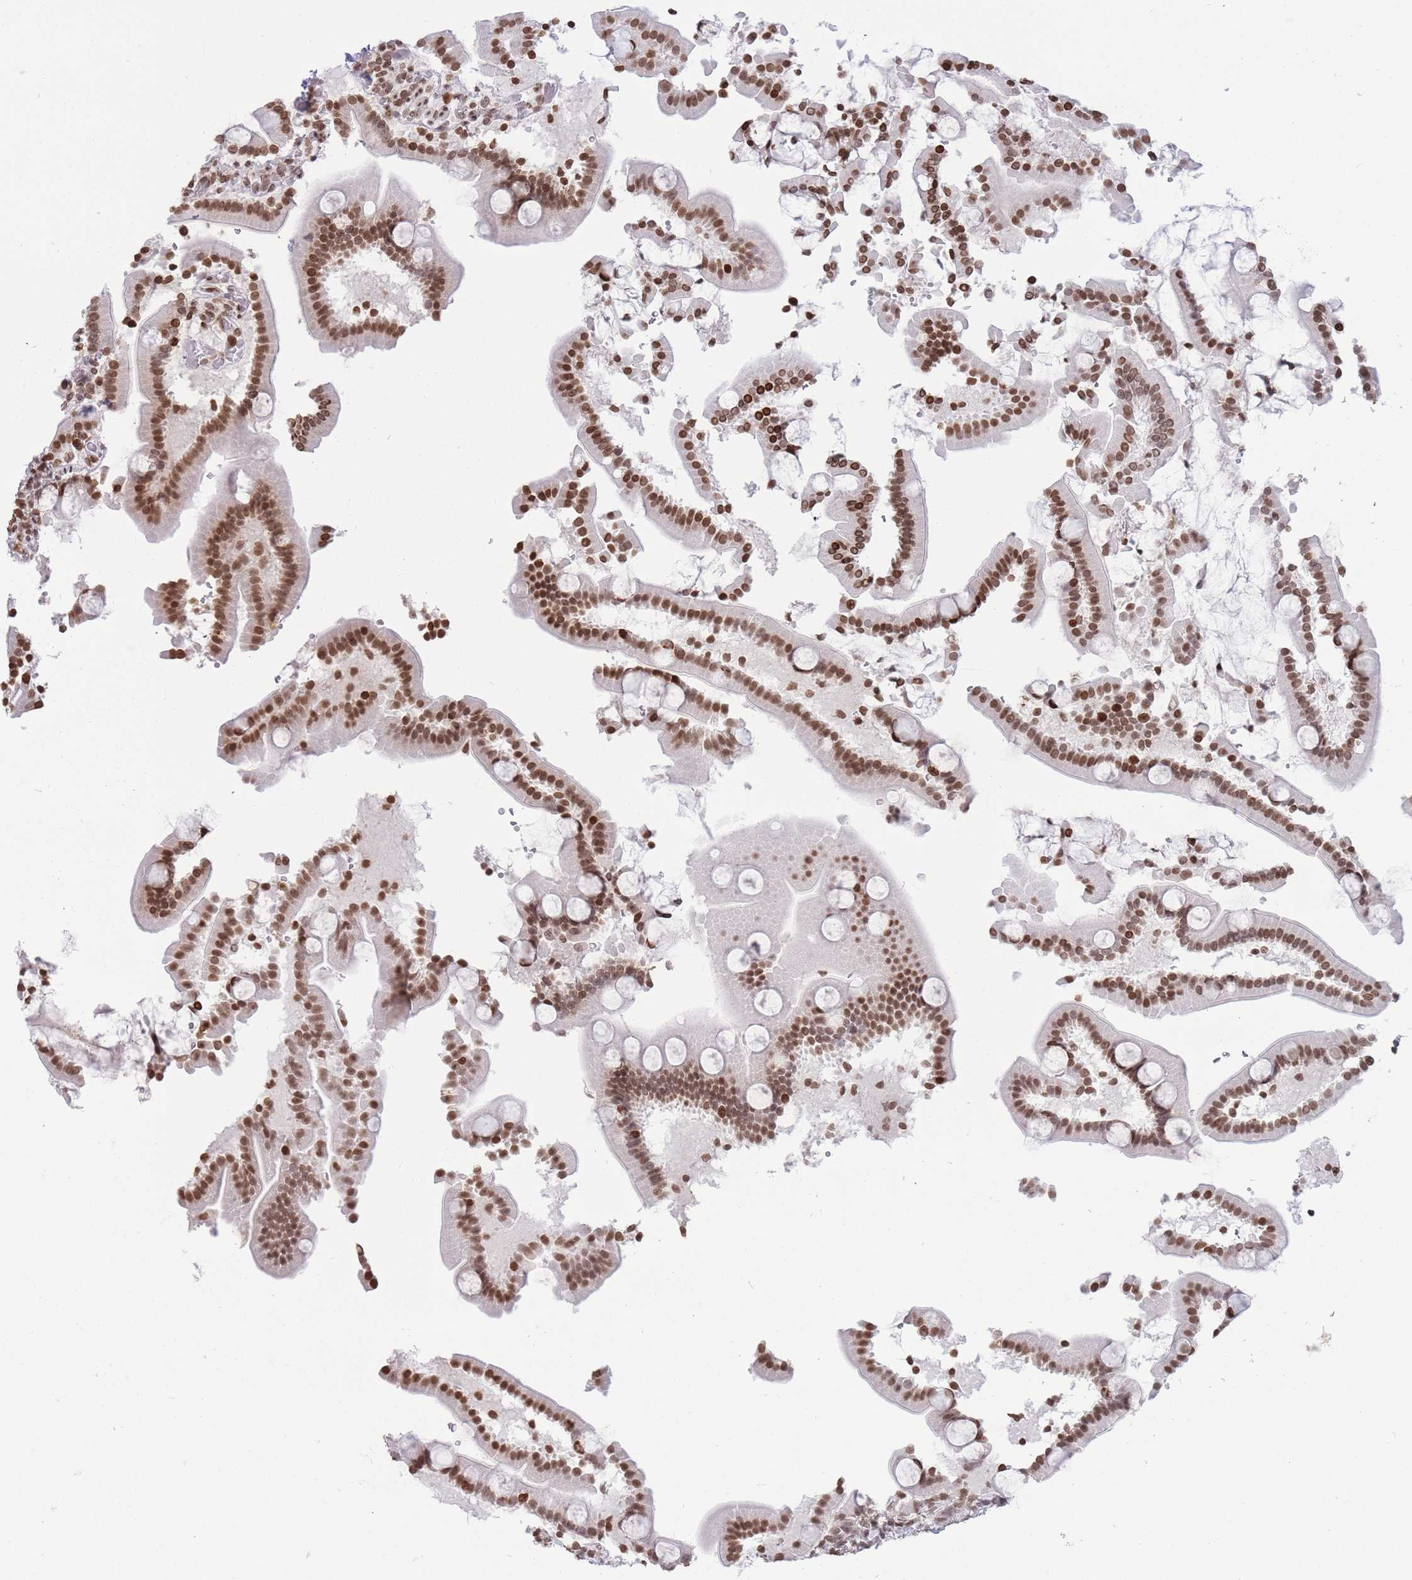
{"staining": {"intensity": "moderate", "quantity": ">75%", "location": "nuclear"}, "tissue": "duodenum", "cell_type": "Glandular cells", "image_type": "normal", "snomed": [{"axis": "morphology", "description": "Normal tissue, NOS"}, {"axis": "topography", "description": "Duodenum"}], "caption": "Immunohistochemical staining of unremarkable duodenum demonstrates medium levels of moderate nuclear positivity in about >75% of glandular cells.", "gene": "SHISAL1", "patient": {"sex": "male", "age": 55}}